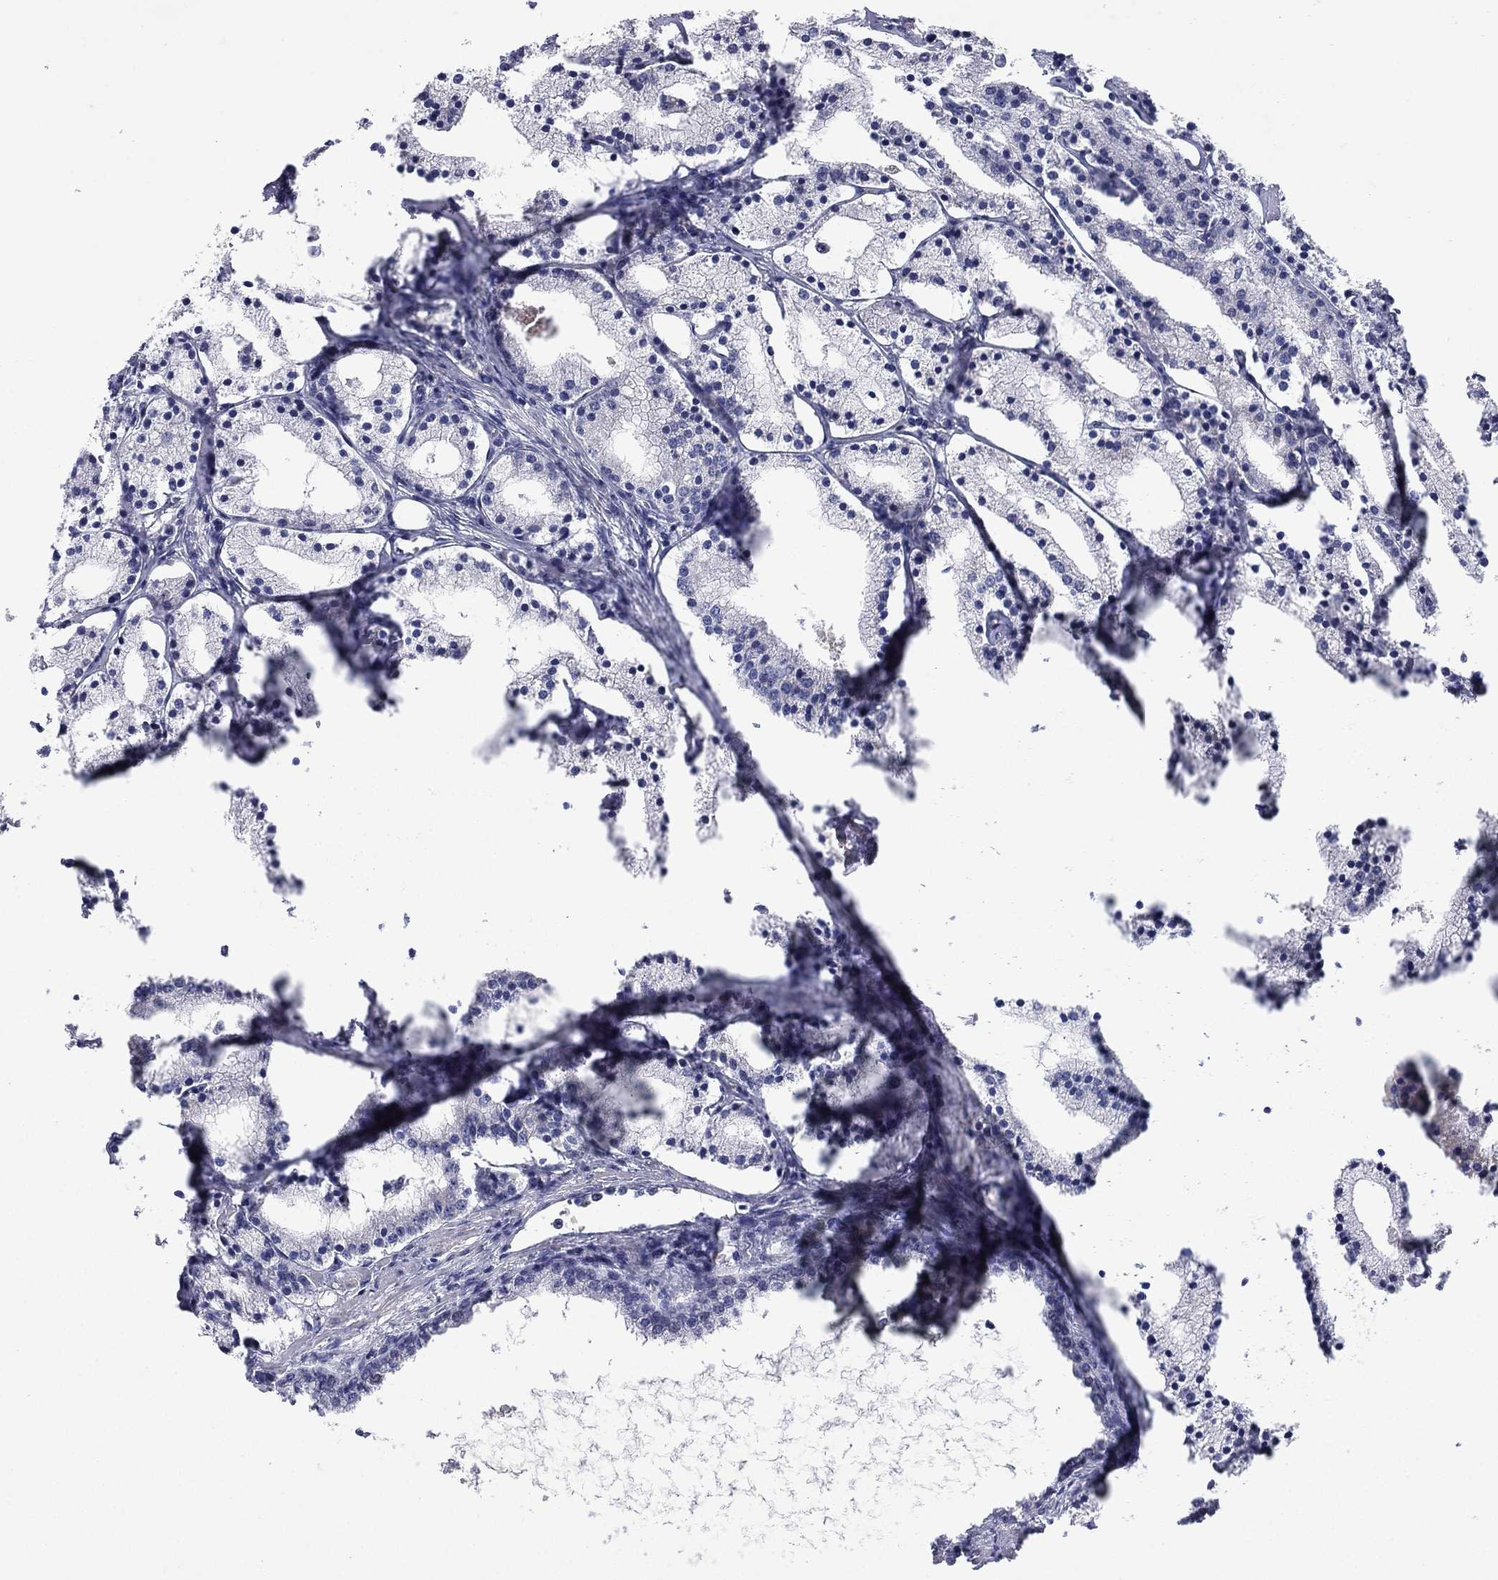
{"staining": {"intensity": "negative", "quantity": "none", "location": "none"}, "tissue": "prostate cancer", "cell_type": "Tumor cells", "image_type": "cancer", "snomed": [{"axis": "morphology", "description": "Adenocarcinoma, NOS"}, {"axis": "topography", "description": "Prostate"}], "caption": "Immunohistochemical staining of prostate cancer reveals no significant staining in tumor cells.", "gene": "FRK", "patient": {"sex": "male", "age": 69}}